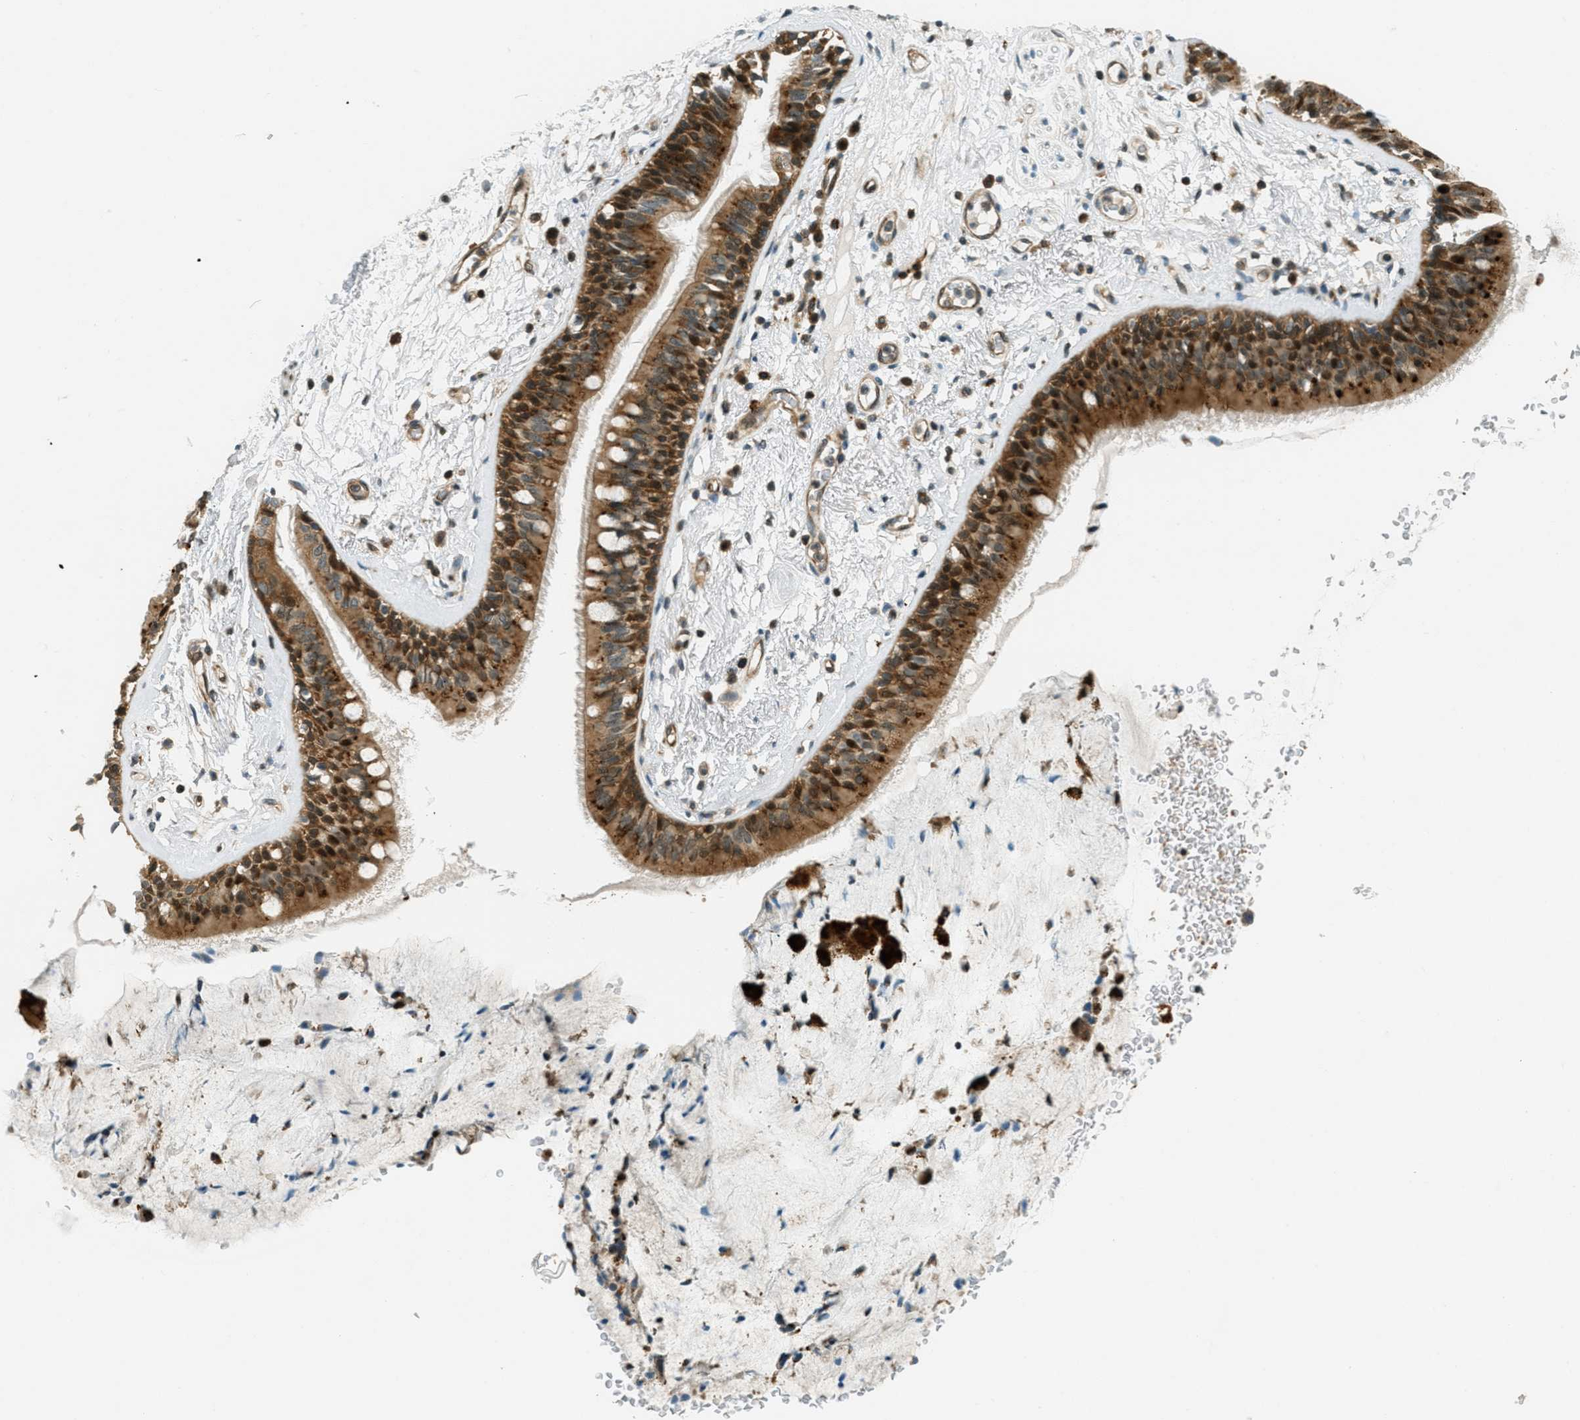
{"staining": {"intensity": "moderate", "quantity": ">75%", "location": "cytoplasmic/membranous,nuclear"}, "tissue": "bronchus", "cell_type": "Respiratory epithelial cells", "image_type": "normal", "snomed": [{"axis": "morphology", "description": "Normal tissue, NOS"}, {"axis": "topography", "description": "Cartilage tissue"}], "caption": "A high-resolution photomicrograph shows IHC staining of normal bronchus, which shows moderate cytoplasmic/membranous,nuclear staining in approximately >75% of respiratory epithelial cells.", "gene": "PTPN23", "patient": {"sex": "female", "age": 63}}